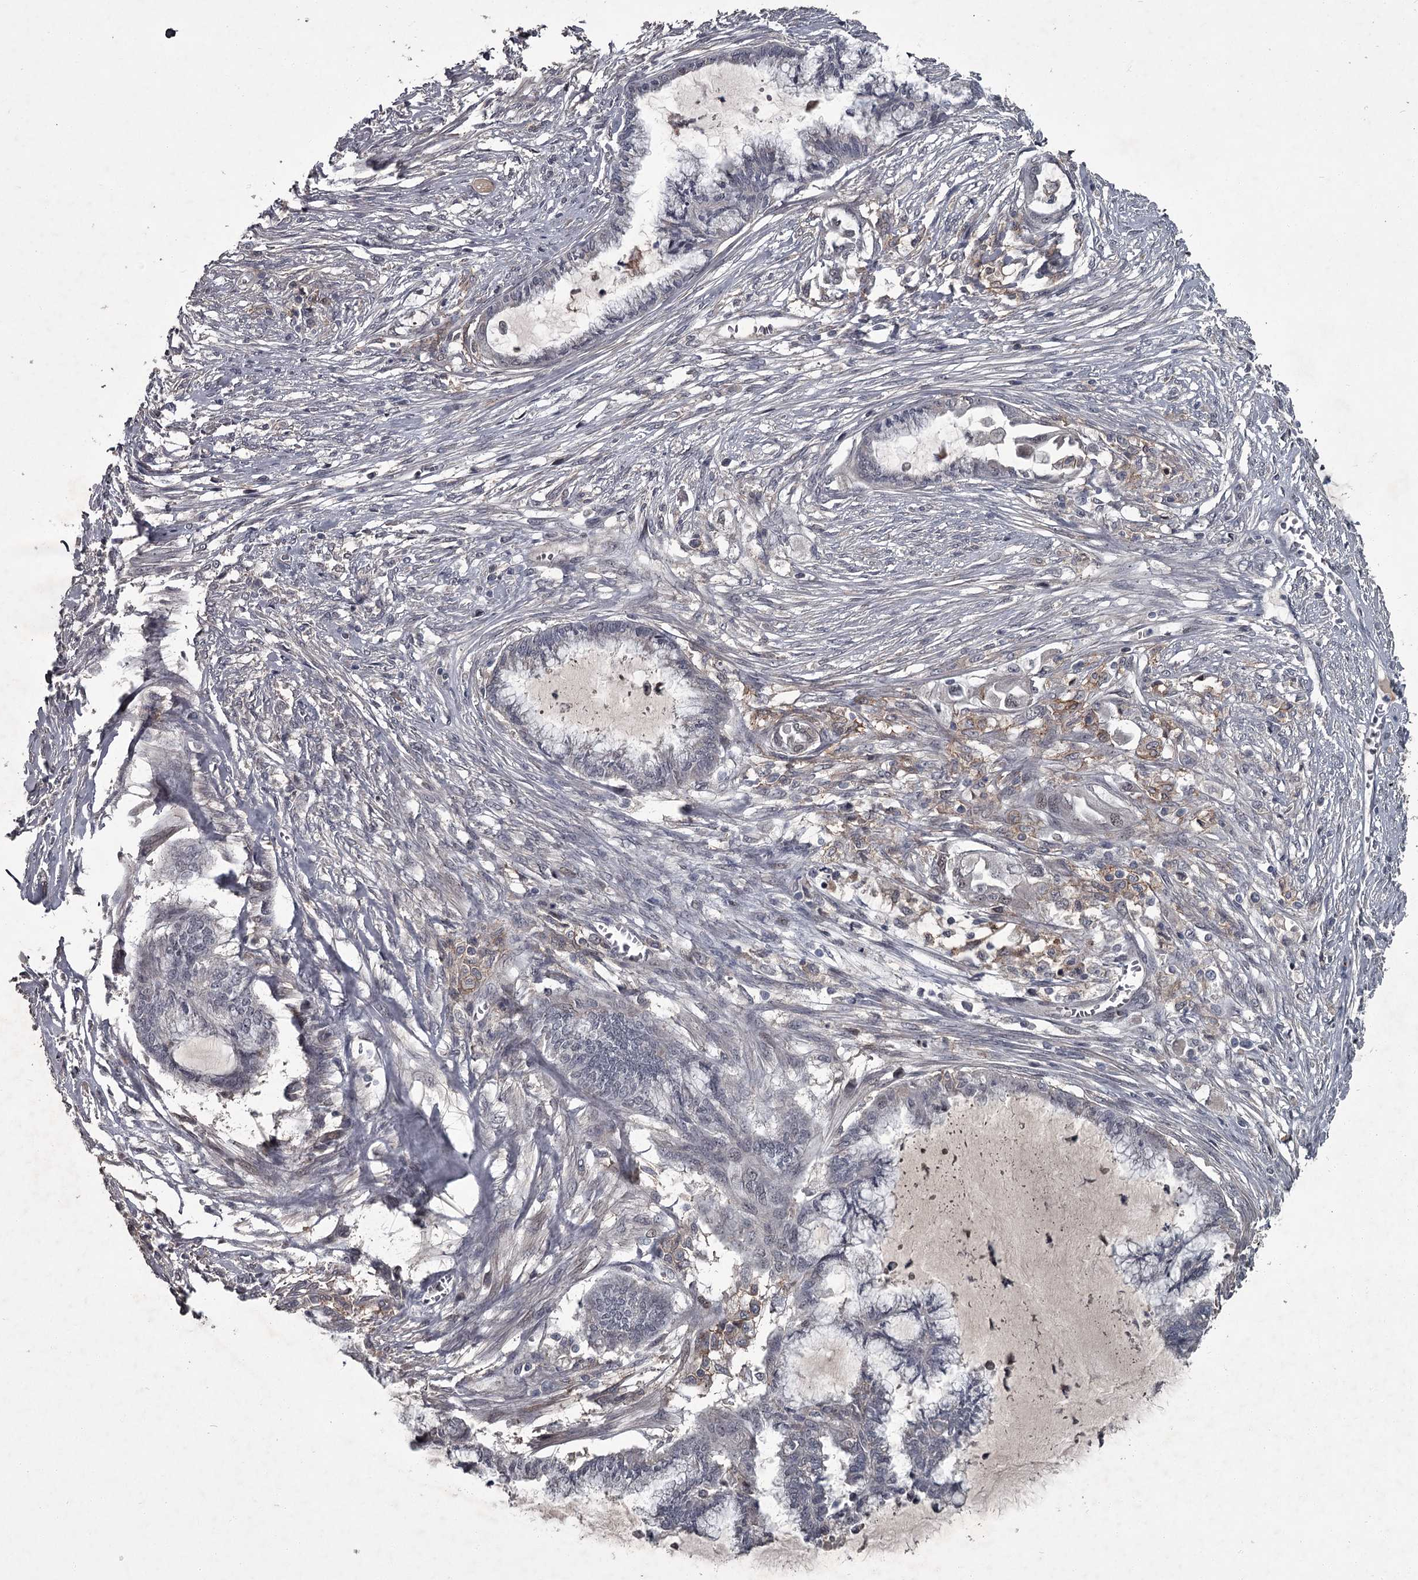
{"staining": {"intensity": "negative", "quantity": "none", "location": "none"}, "tissue": "endometrial cancer", "cell_type": "Tumor cells", "image_type": "cancer", "snomed": [{"axis": "morphology", "description": "Adenocarcinoma, NOS"}, {"axis": "topography", "description": "Endometrium"}], "caption": "High power microscopy histopathology image of an immunohistochemistry histopathology image of endometrial adenocarcinoma, revealing no significant positivity in tumor cells.", "gene": "FLVCR2", "patient": {"sex": "female", "age": 86}}